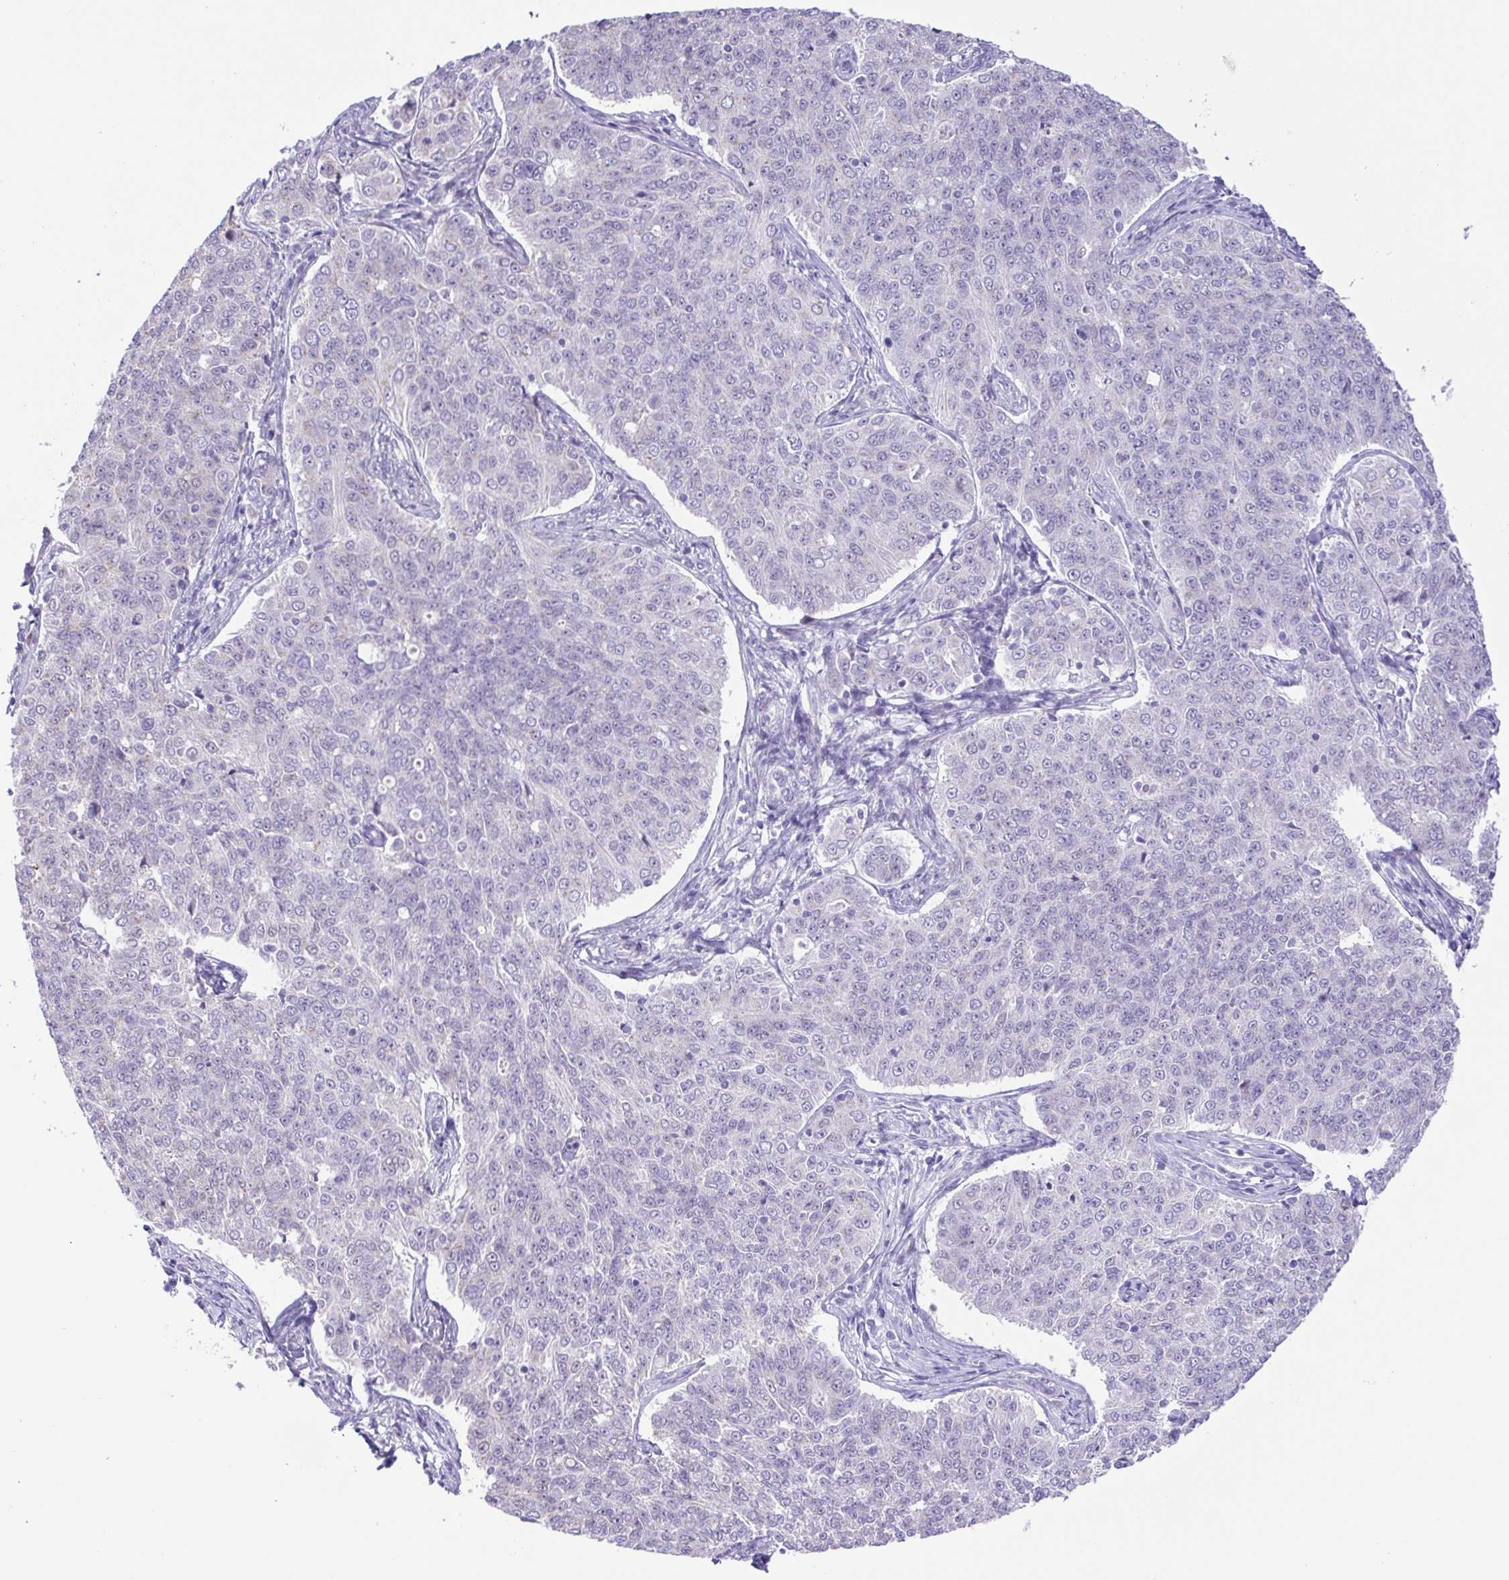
{"staining": {"intensity": "negative", "quantity": "none", "location": "none"}, "tissue": "endometrial cancer", "cell_type": "Tumor cells", "image_type": "cancer", "snomed": [{"axis": "morphology", "description": "Adenocarcinoma, NOS"}, {"axis": "topography", "description": "Endometrium"}], "caption": "Immunohistochemistry image of neoplastic tissue: human adenocarcinoma (endometrial) stained with DAB reveals no significant protein positivity in tumor cells. Nuclei are stained in blue.", "gene": "TGM3", "patient": {"sex": "female", "age": 43}}